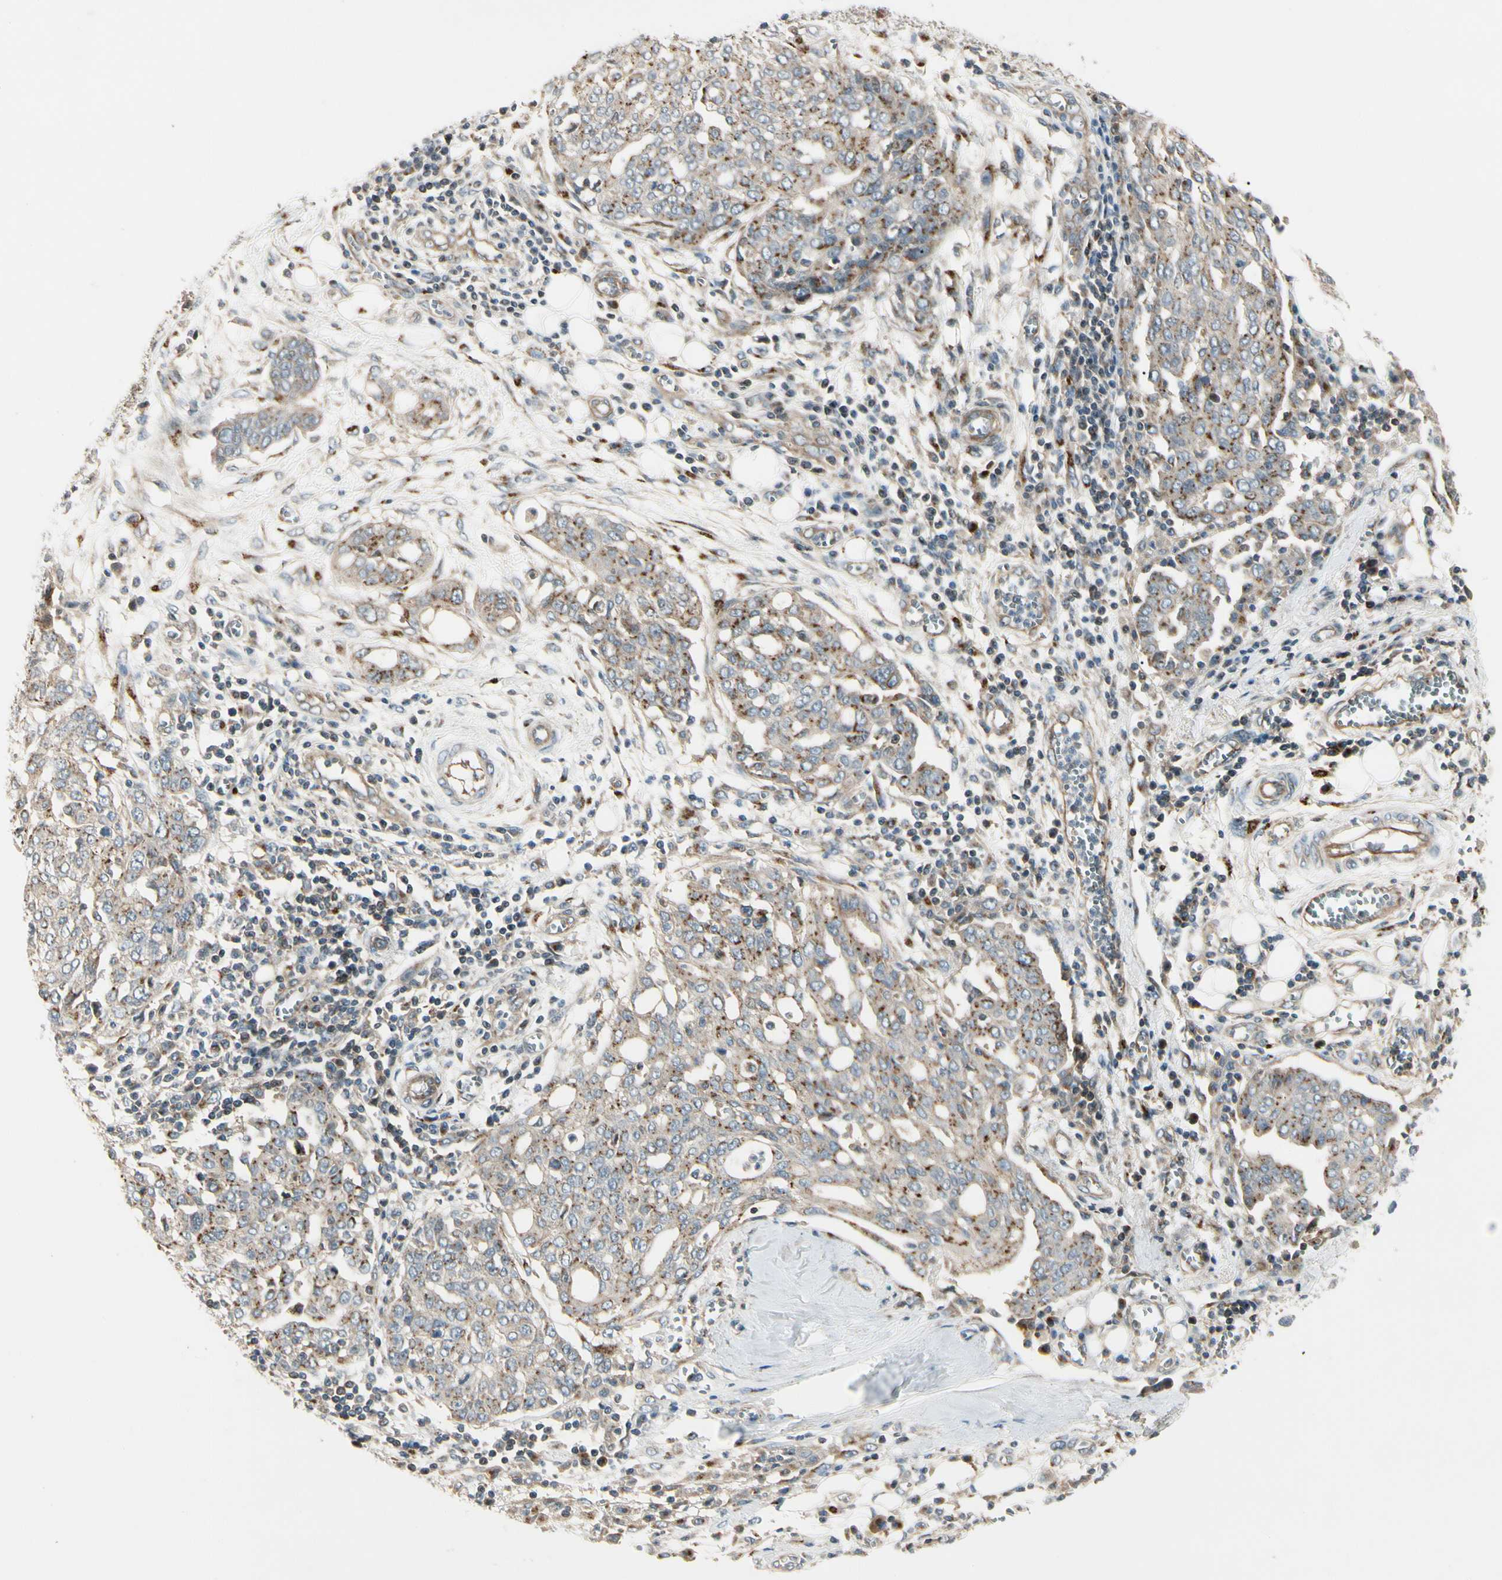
{"staining": {"intensity": "moderate", "quantity": ">75%", "location": "cytoplasmic/membranous"}, "tissue": "ovarian cancer", "cell_type": "Tumor cells", "image_type": "cancer", "snomed": [{"axis": "morphology", "description": "Cystadenocarcinoma, serous, NOS"}, {"axis": "topography", "description": "Soft tissue"}, {"axis": "topography", "description": "Ovary"}], "caption": "Tumor cells exhibit medium levels of moderate cytoplasmic/membranous staining in approximately >75% of cells in serous cystadenocarcinoma (ovarian).", "gene": "ABCA3", "patient": {"sex": "female", "age": 57}}